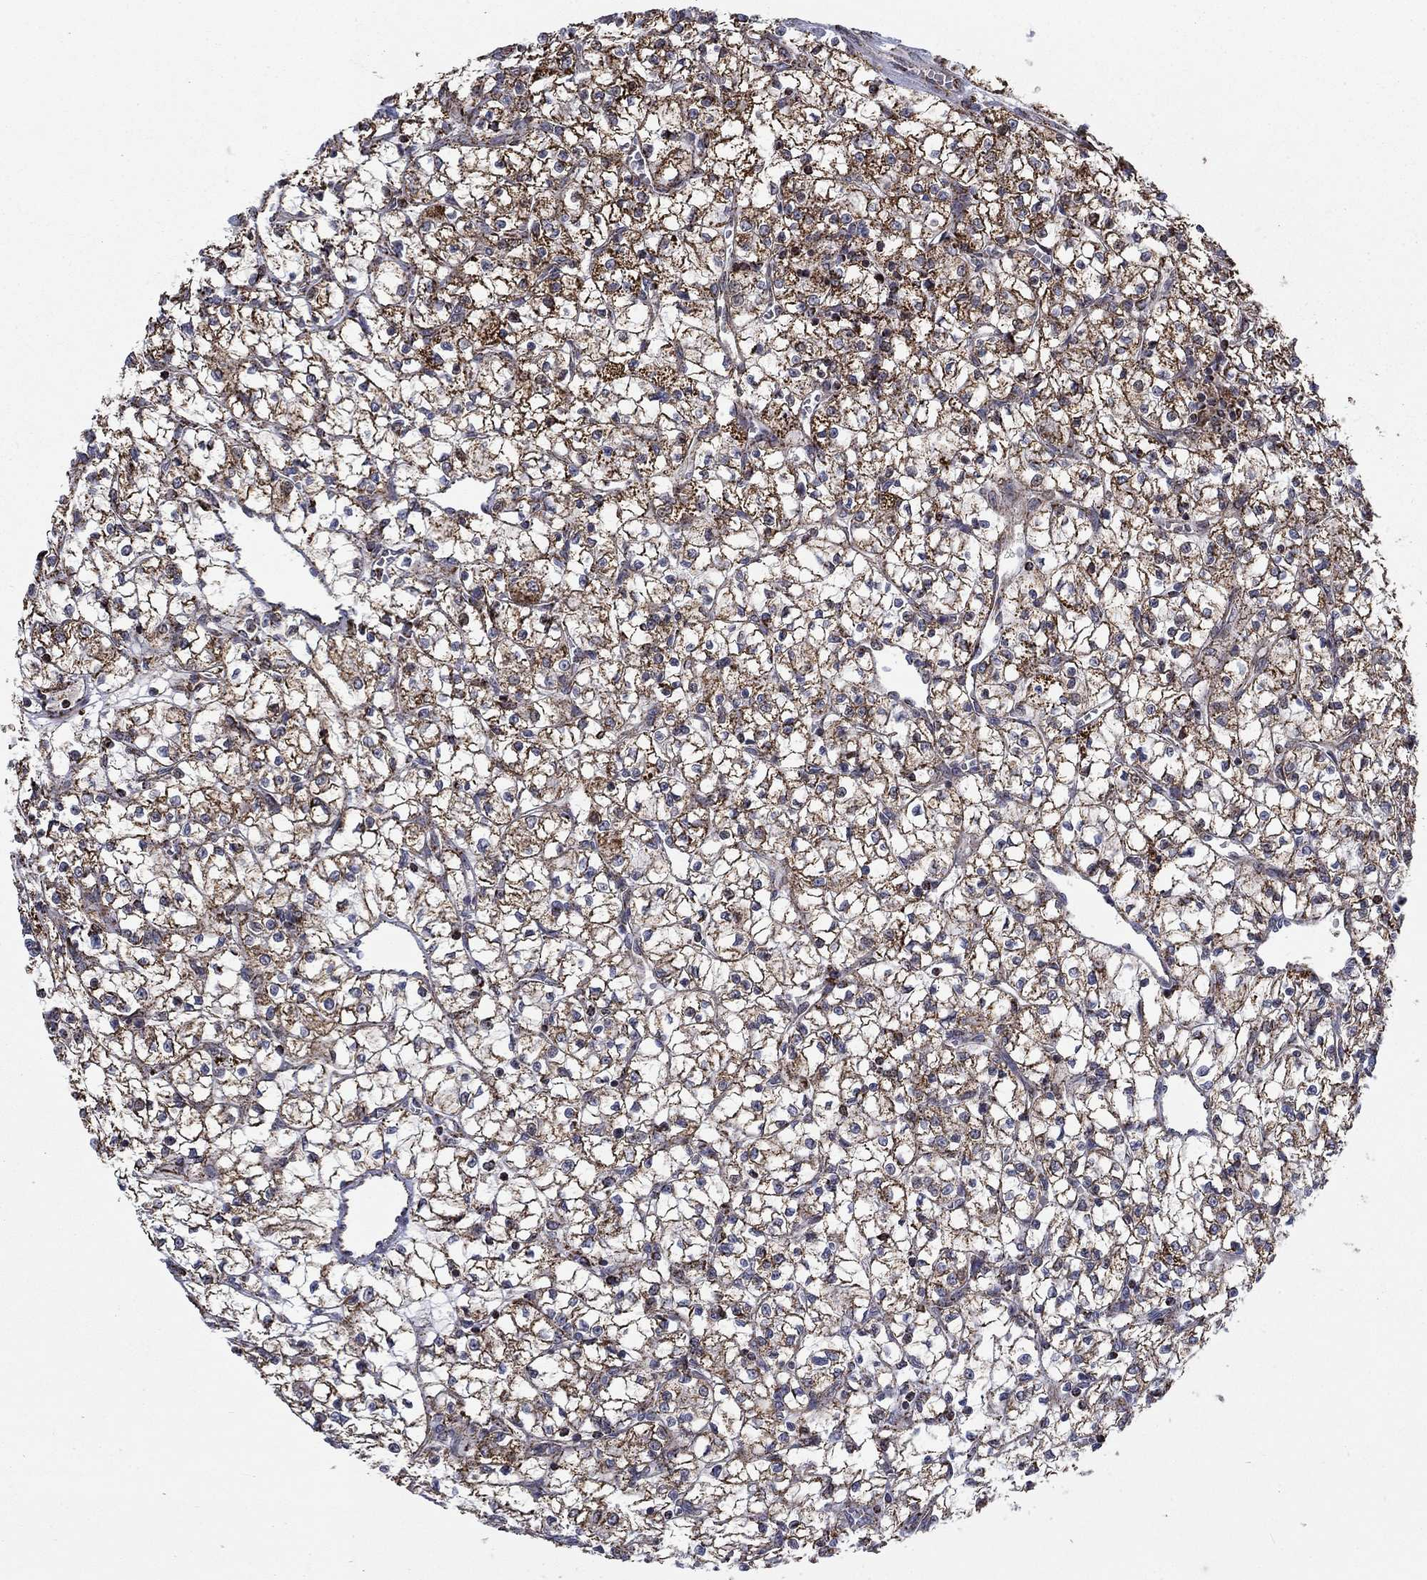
{"staining": {"intensity": "strong", "quantity": ">75%", "location": "cytoplasmic/membranous"}, "tissue": "renal cancer", "cell_type": "Tumor cells", "image_type": "cancer", "snomed": [{"axis": "morphology", "description": "Adenocarcinoma, NOS"}, {"axis": "topography", "description": "Kidney"}], "caption": "About >75% of tumor cells in renal adenocarcinoma display strong cytoplasmic/membranous protein staining as visualized by brown immunohistochemical staining.", "gene": "MOAP1", "patient": {"sex": "female", "age": 64}}